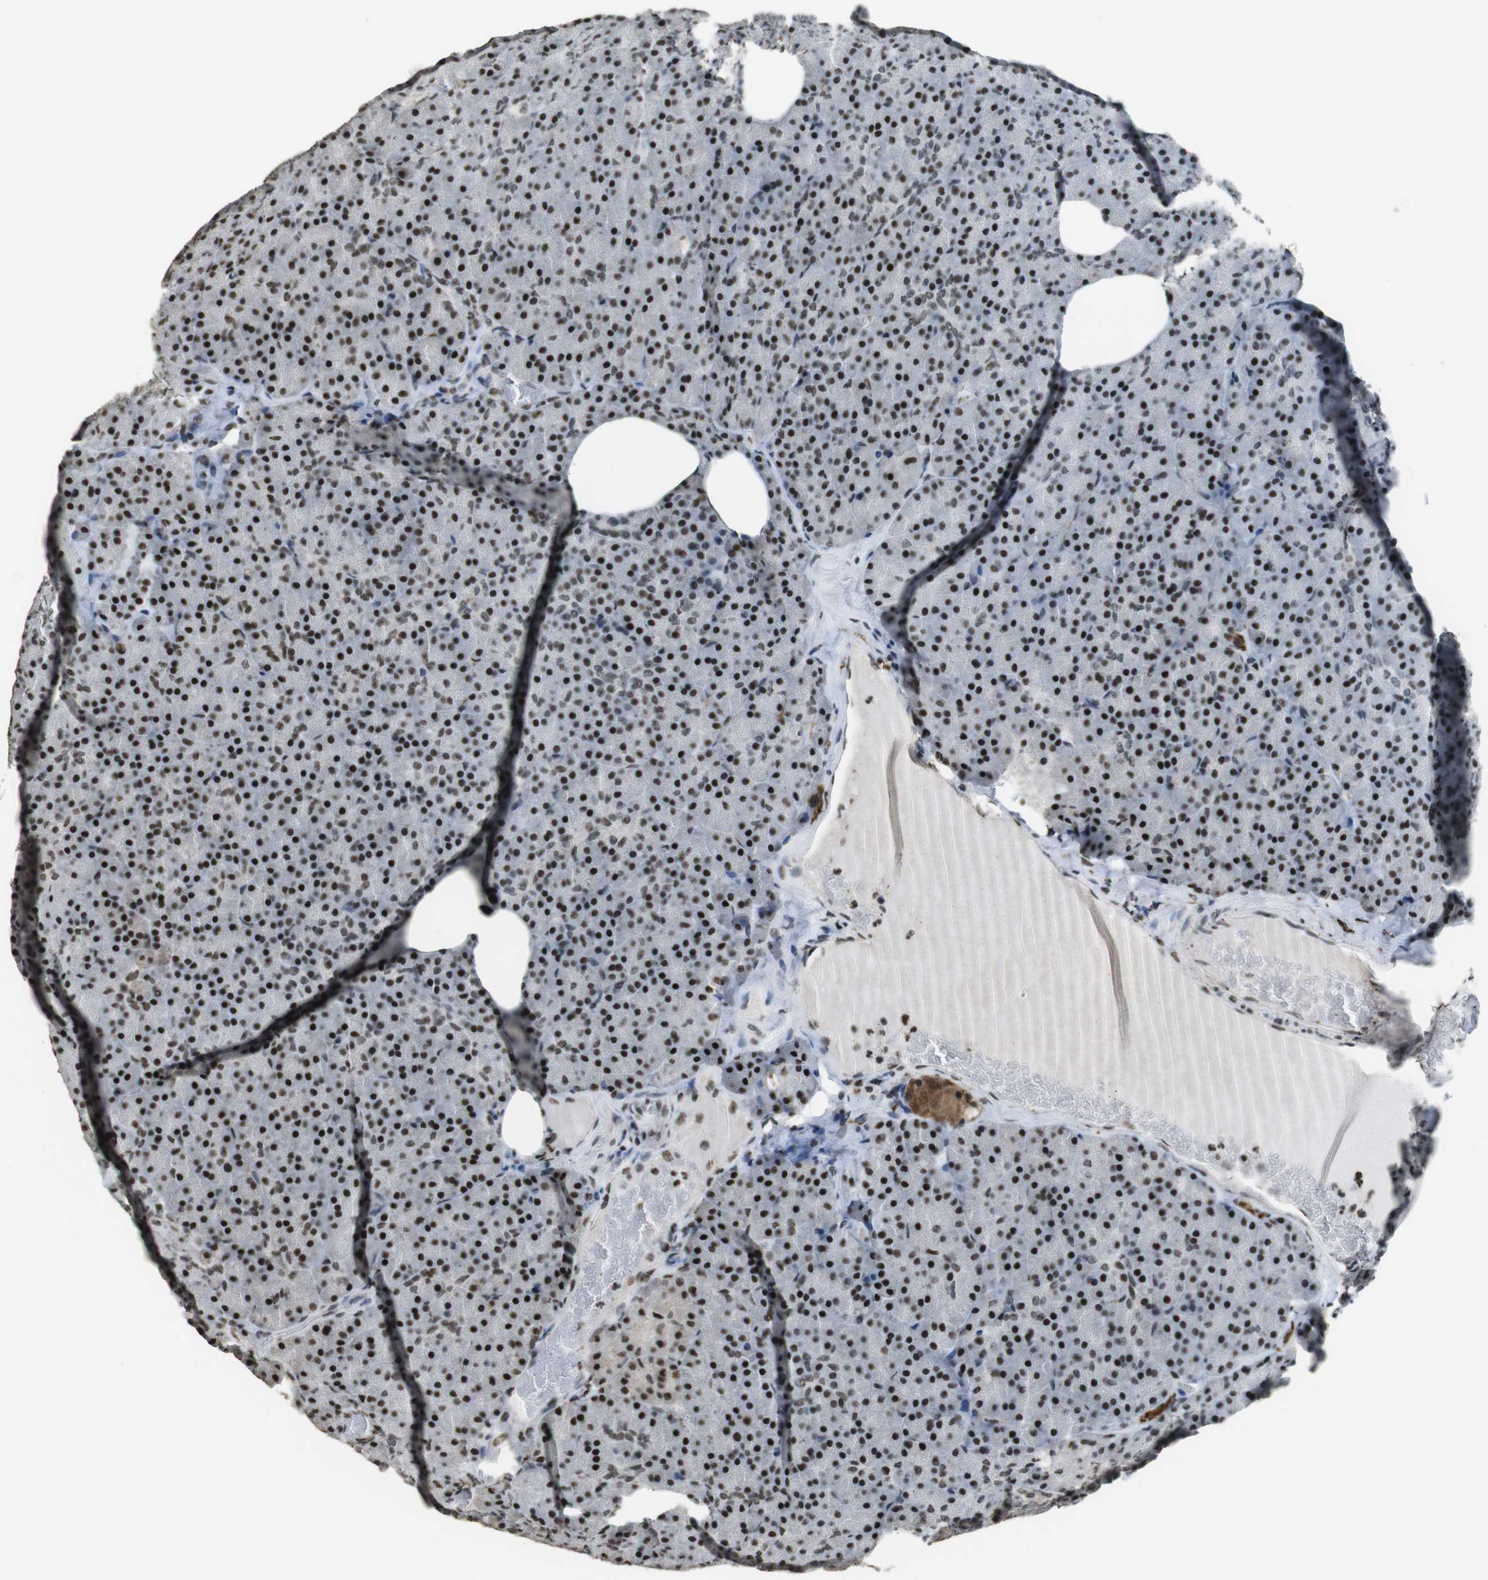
{"staining": {"intensity": "strong", "quantity": ">75%", "location": "nuclear"}, "tissue": "pancreas", "cell_type": "Exocrine glandular cells", "image_type": "normal", "snomed": [{"axis": "morphology", "description": "Normal tissue, NOS"}, {"axis": "topography", "description": "Pancreas"}], "caption": "DAB (3,3'-diaminobenzidine) immunohistochemical staining of normal pancreas reveals strong nuclear protein positivity in approximately >75% of exocrine glandular cells. Nuclei are stained in blue.", "gene": "CSNK2B", "patient": {"sex": "female", "age": 35}}